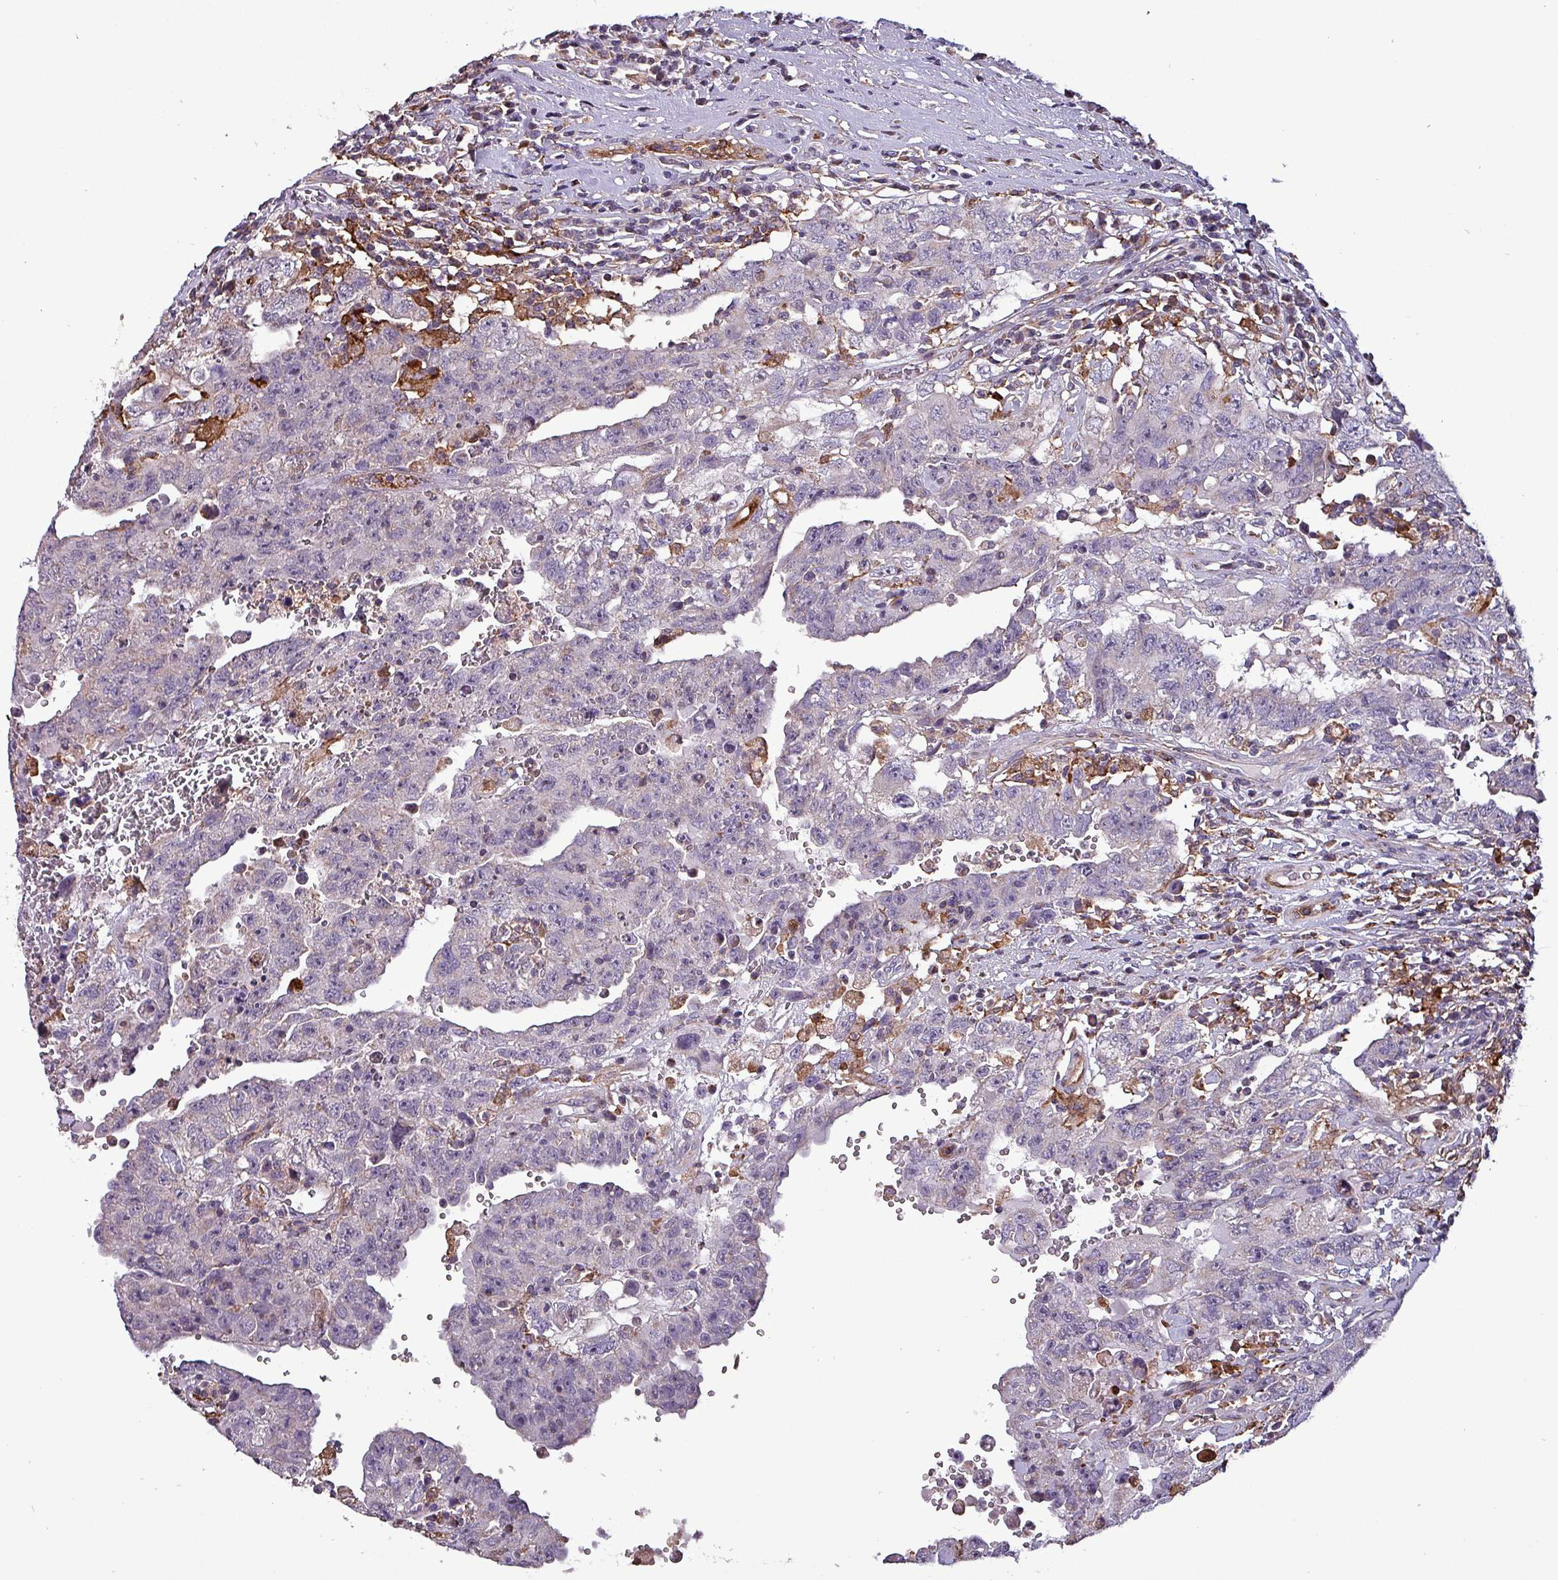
{"staining": {"intensity": "negative", "quantity": "none", "location": "none"}, "tissue": "testis cancer", "cell_type": "Tumor cells", "image_type": "cancer", "snomed": [{"axis": "morphology", "description": "Carcinoma, Embryonal, NOS"}, {"axis": "topography", "description": "Testis"}], "caption": "Photomicrograph shows no protein positivity in tumor cells of embryonal carcinoma (testis) tissue.", "gene": "SCIN", "patient": {"sex": "male", "age": 26}}